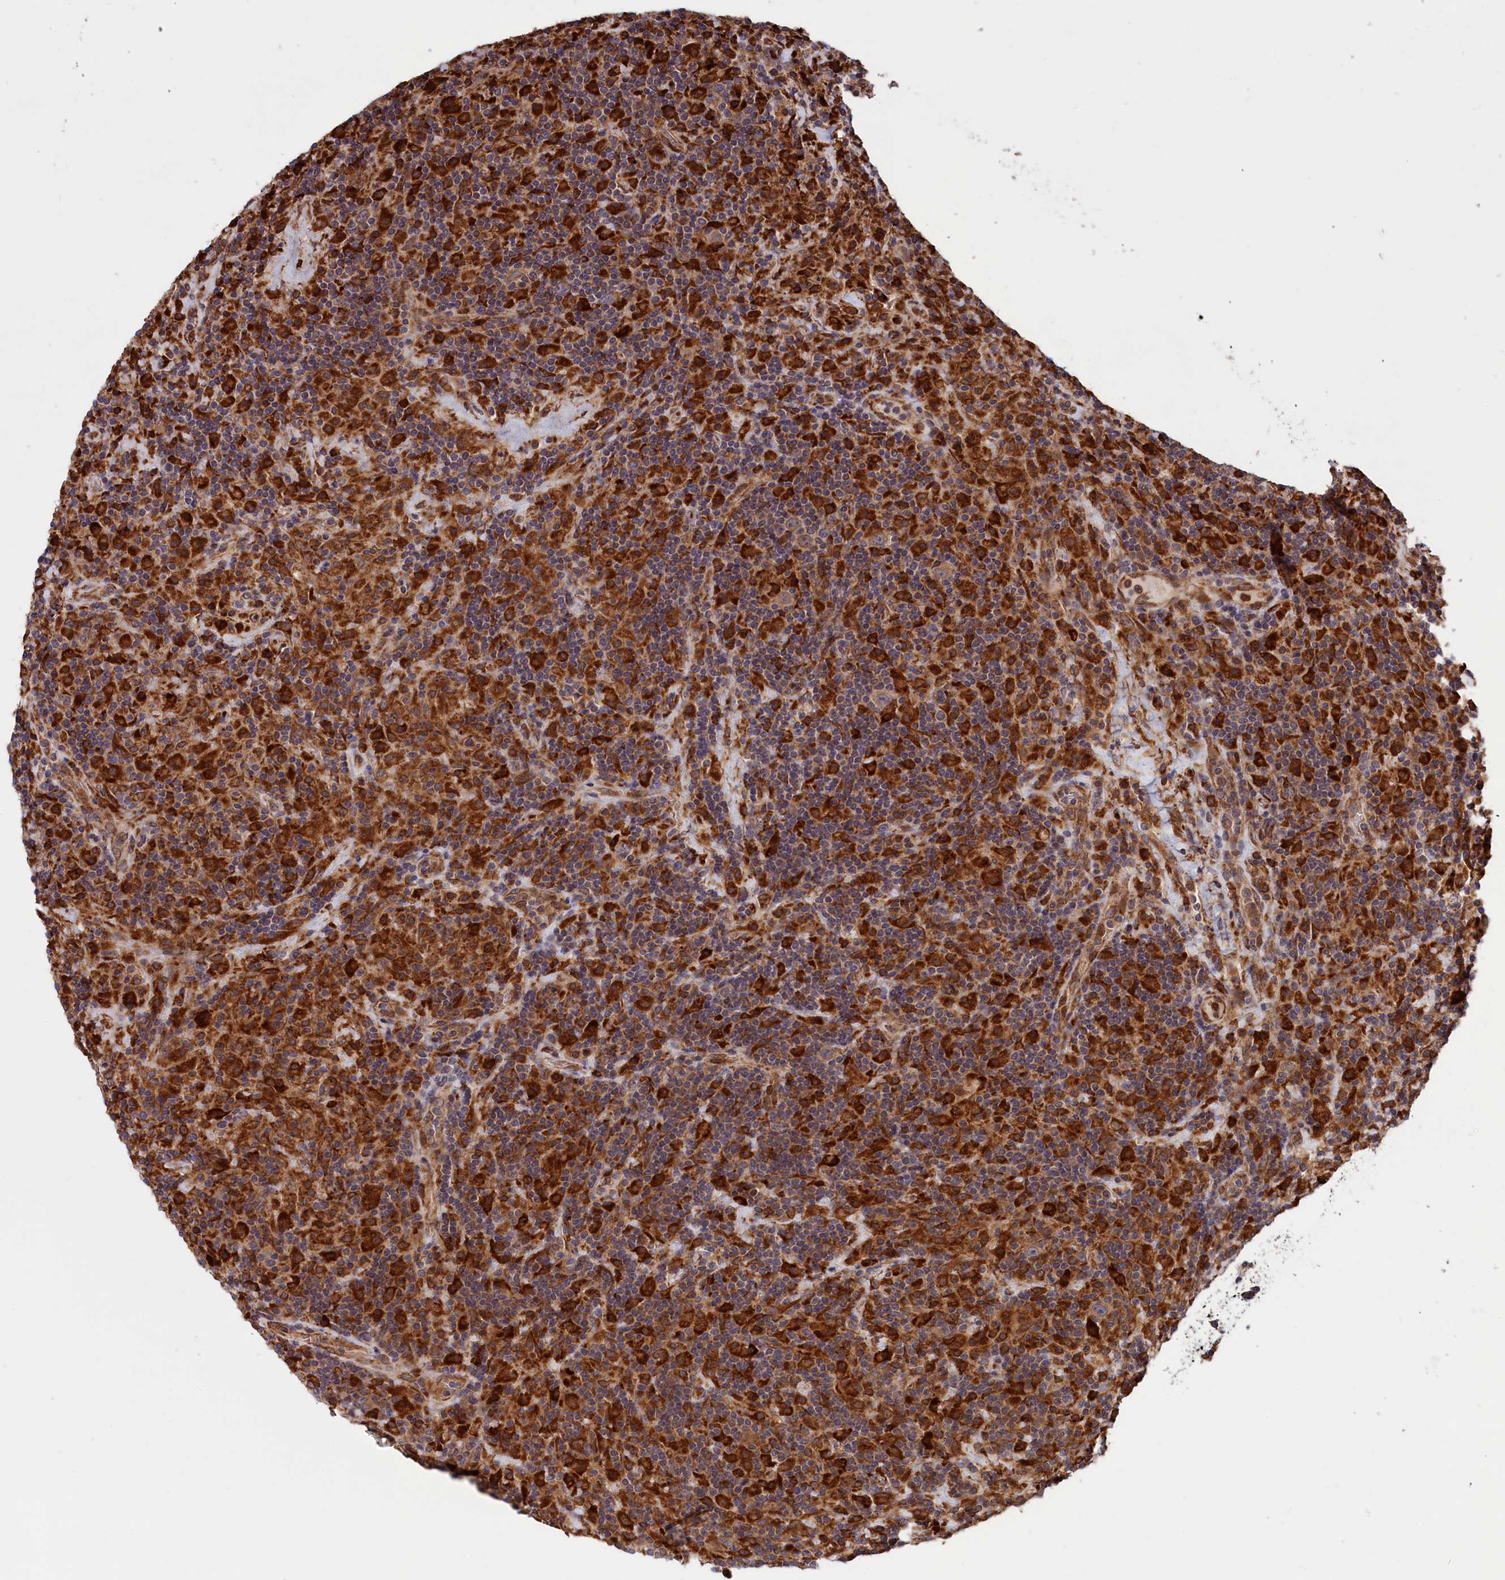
{"staining": {"intensity": "weak", "quantity": "25%-75%", "location": "cytoplasmic/membranous"}, "tissue": "lymphoma", "cell_type": "Tumor cells", "image_type": "cancer", "snomed": [{"axis": "morphology", "description": "Hodgkin's disease, NOS"}, {"axis": "topography", "description": "Lymph node"}], "caption": "A high-resolution micrograph shows immunohistochemistry (IHC) staining of lymphoma, which reveals weak cytoplasmic/membranous staining in about 25%-75% of tumor cells. Immunohistochemistry stains the protein in brown and the nuclei are stained blue.", "gene": "PLA2G4C", "patient": {"sex": "male", "age": 70}}